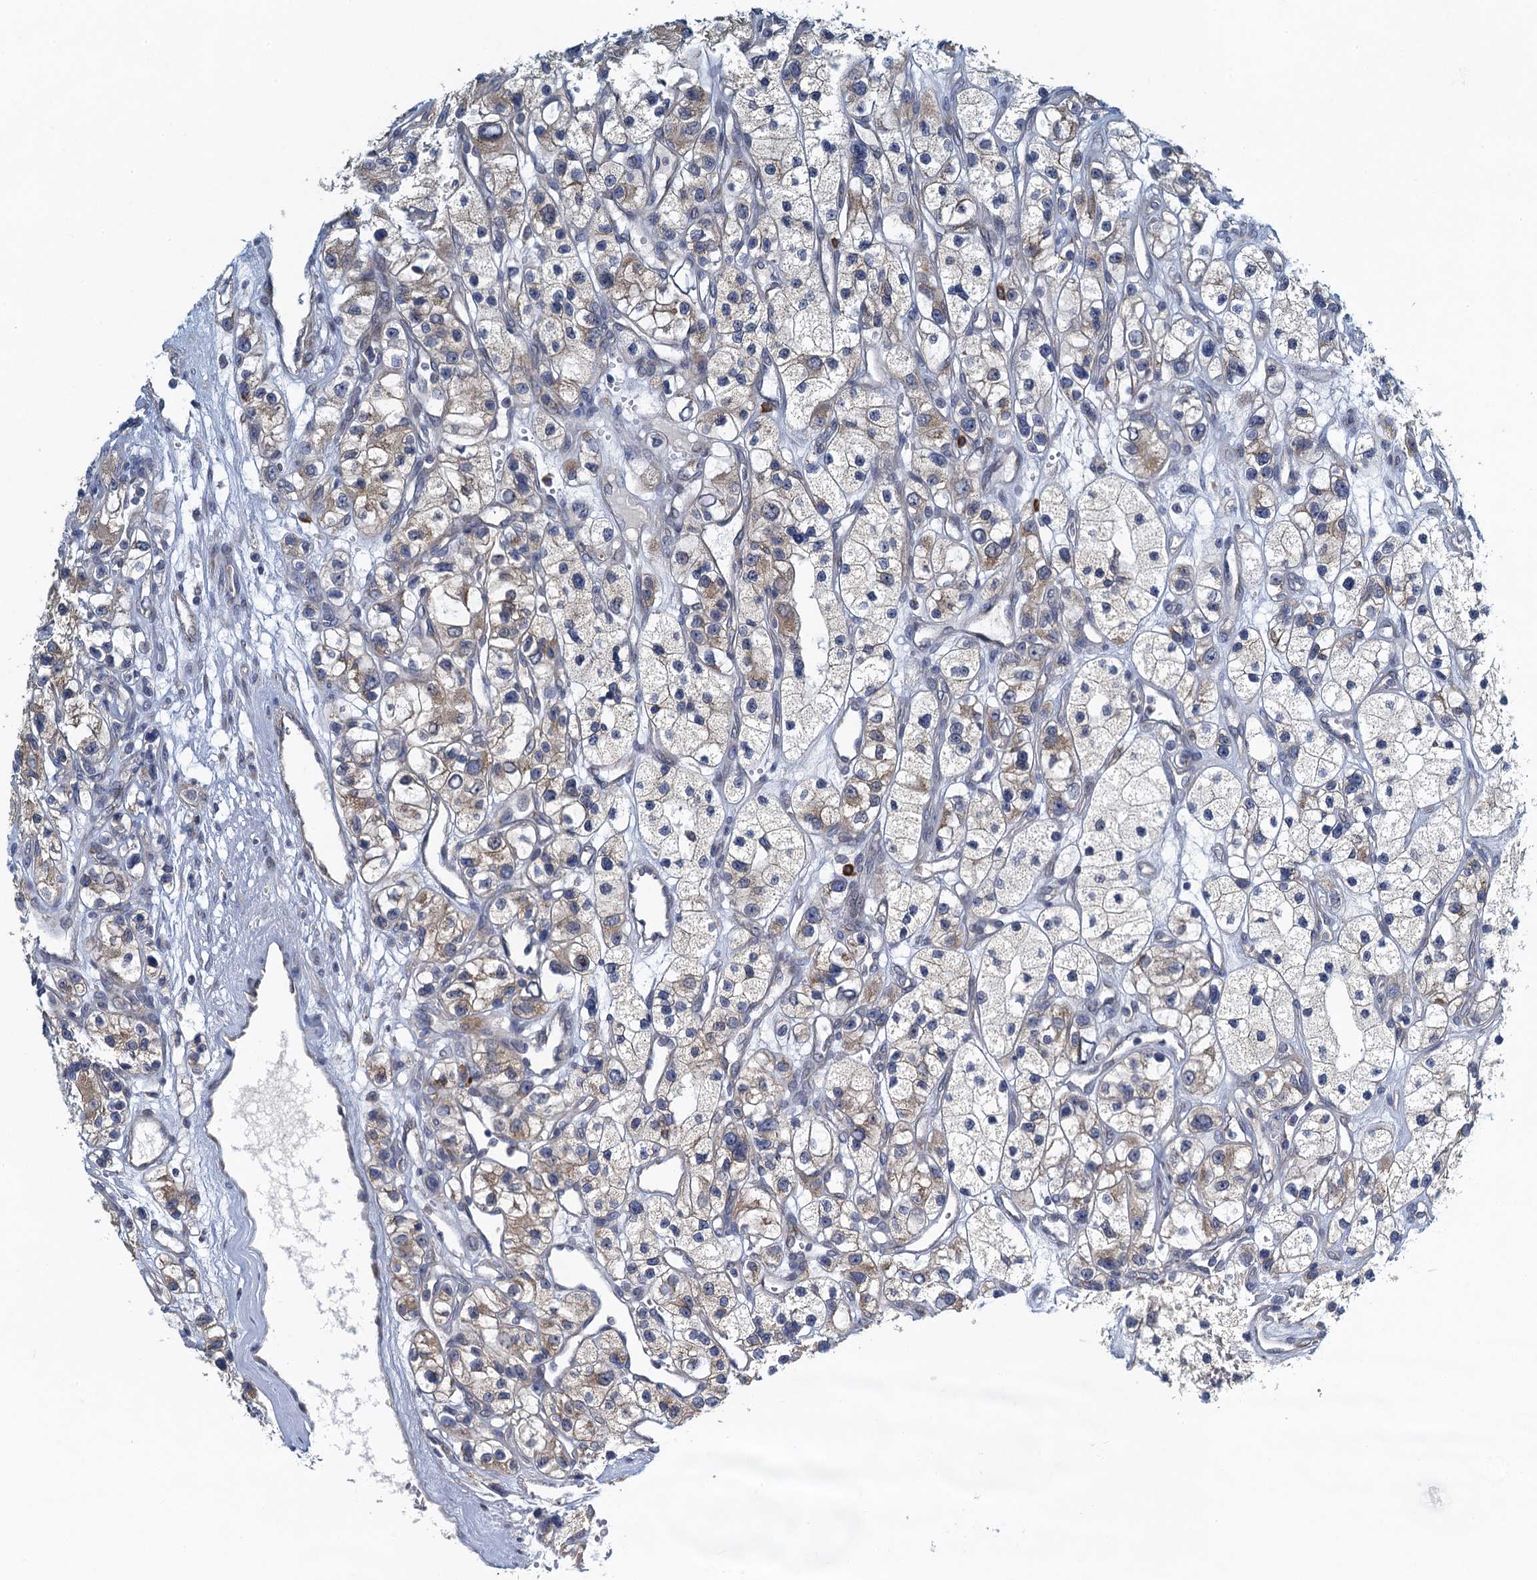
{"staining": {"intensity": "weak", "quantity": "25%-75%", "location": "cytoplasmic/membranous"}, "tissue": "renal cancer", "cell_type": "Tumor cells", "image_type": "cancer", "snomed": [{"axis": "morphology", "description": "Adenocarcinoma, NOS"}, {"axis": "topography", "description": "Kidney"}], "caption": "This photomicrograph shows immunohistochemistry staining of human renal adenocarcinoma, with low weak cytoplasmic/membranous staining in approximately 25%-75% of tumor cells.", "gene": "ALG2", "patient": {"sex": "female", "age": 57}}